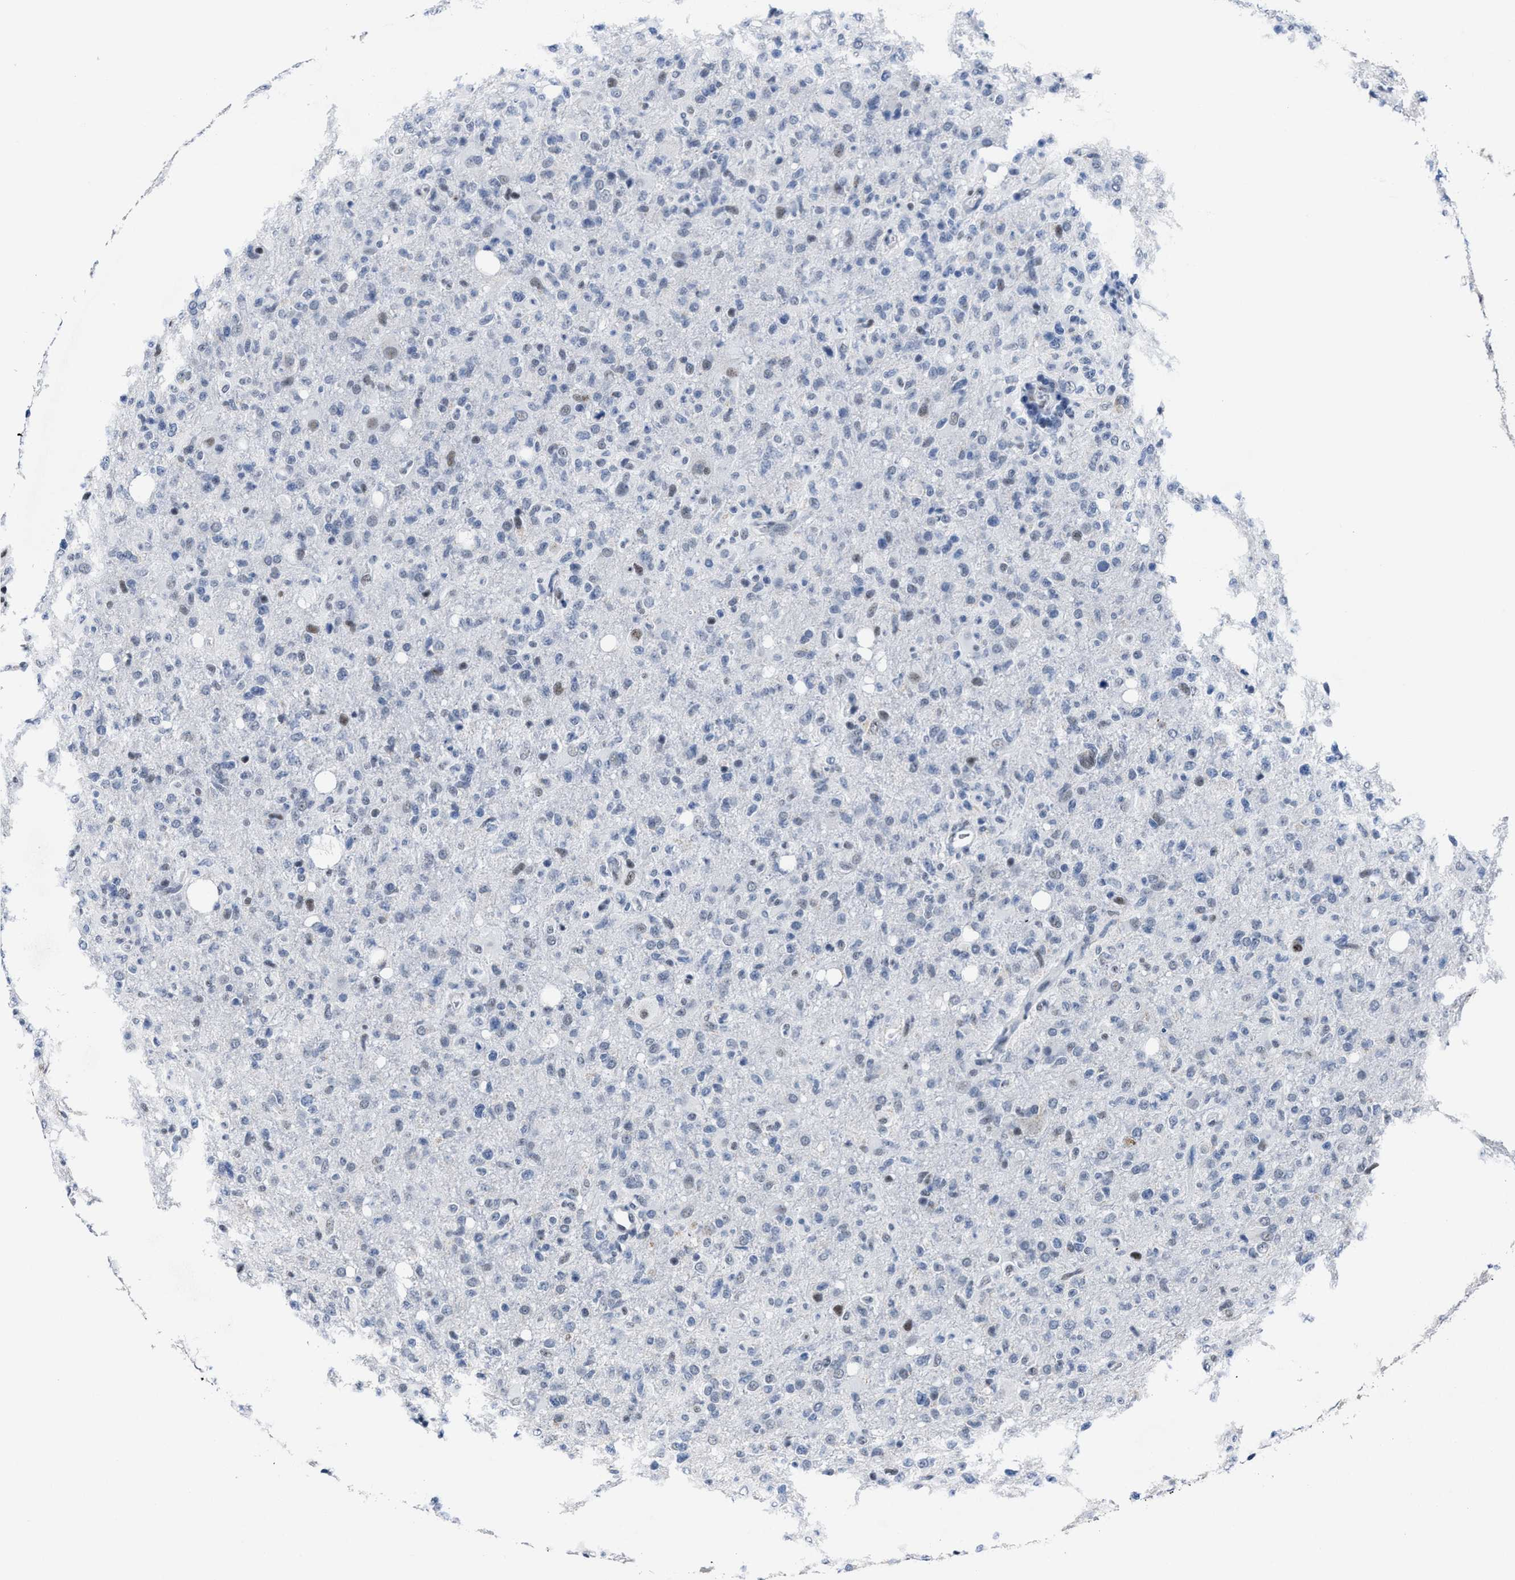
{"staining": {"intensity": "weak", "quantity": "<25%", "location": "nuclear"}, "tissue": "glioma", "cell_type": "Tumor cells", "image_type": "cancer", "snomed": [{"axis": "morphology", "description": "Glioma, malignant, High grade"}, {"axis": "topography", "description": "Brain"}], "caption": "DAB immunohistochemical staining of human glioma reveals no significant staining in tumor cells.", "gene": "ID3", "patient": {"sex": "female", "age": 57}}